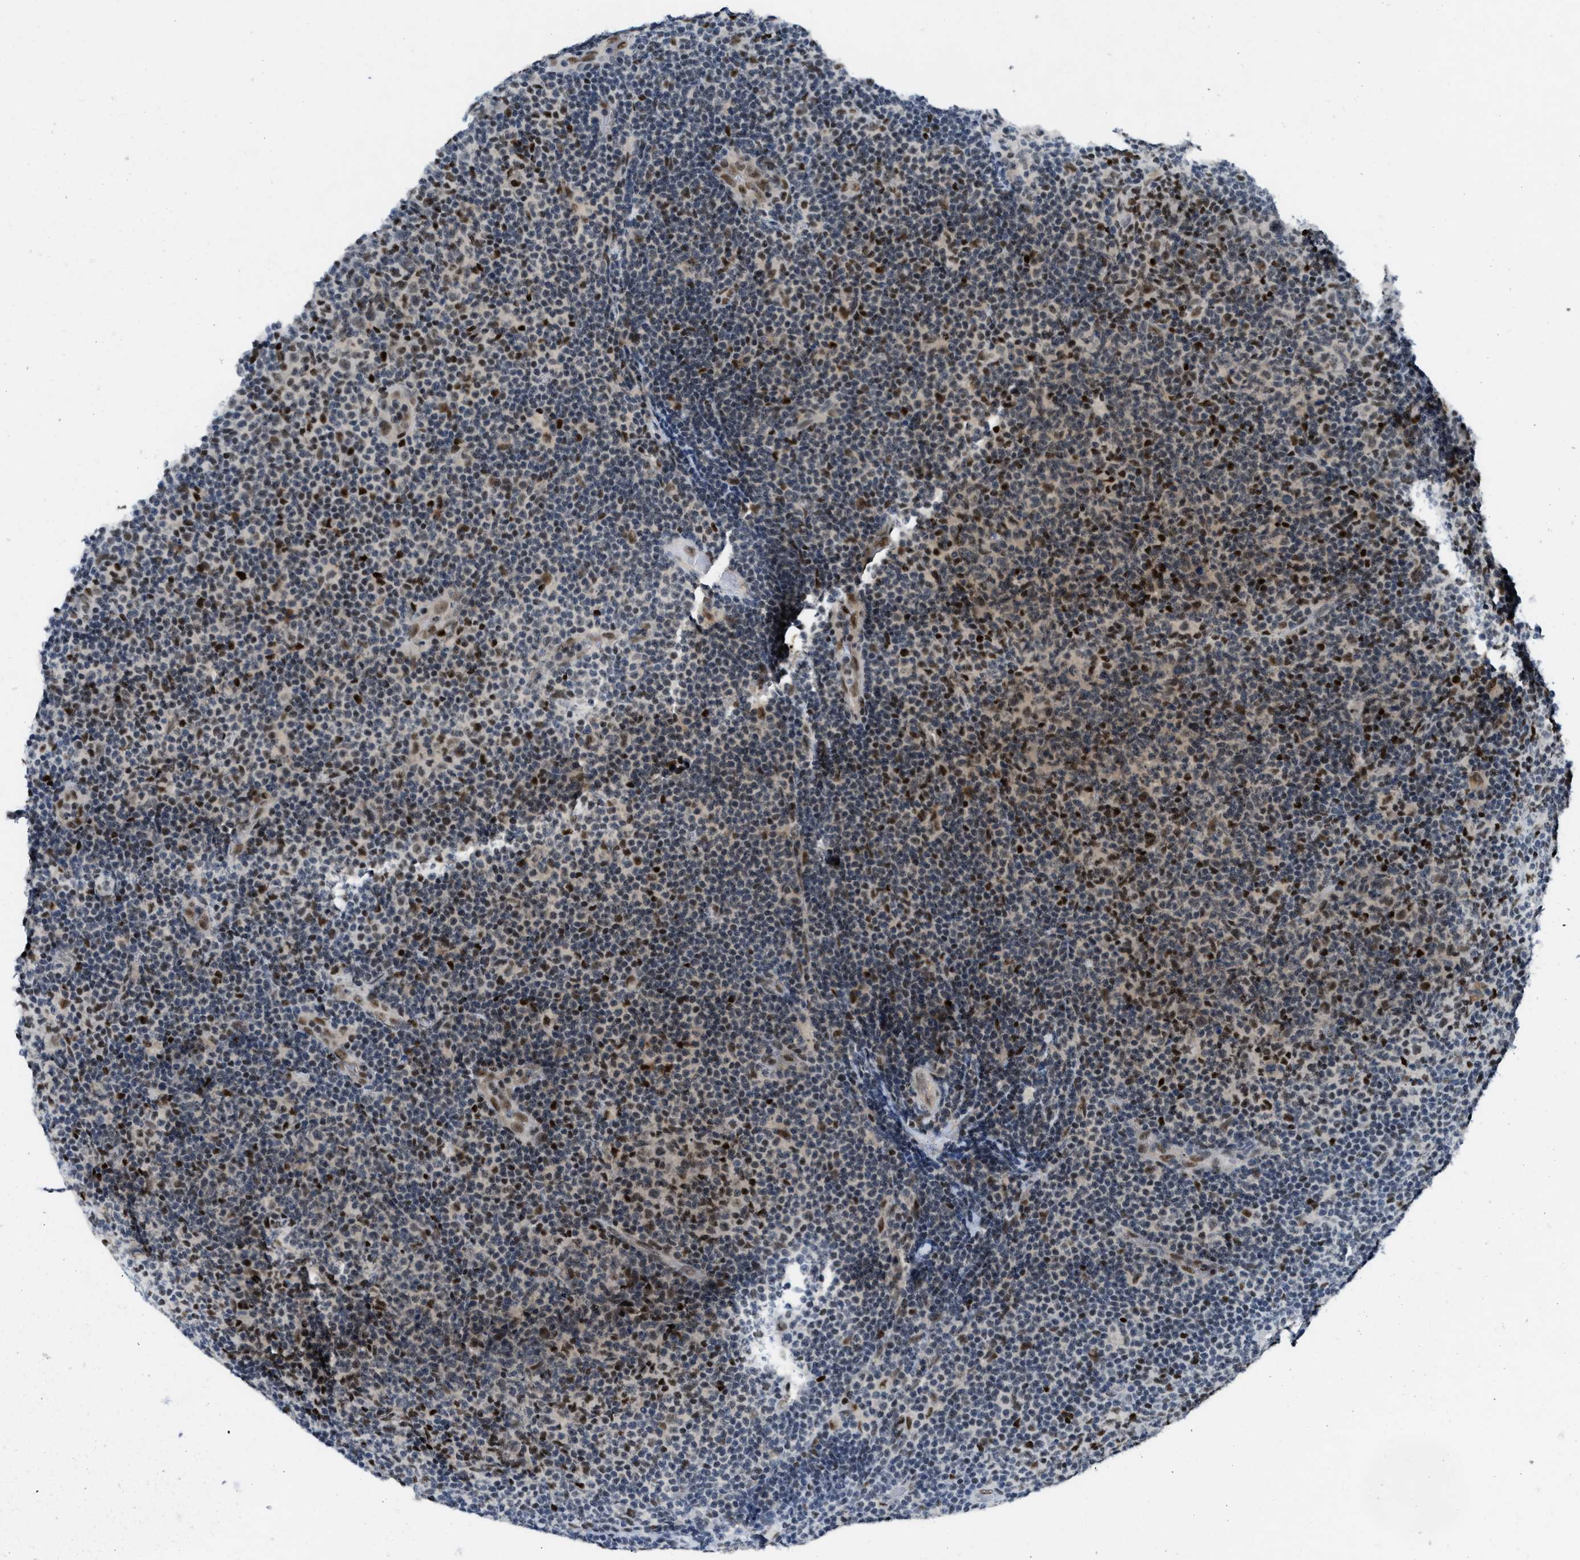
{"staining": {"intensity": "moderate", "quantity": ">75%", "location": "nuclear"}, "tissue": "lymphoma", "cell_type": "Tumor cells", "image_type": "cancer", "snomed": [{"axis": "morphology", "description": "Malignant lymphoma, non-Hodgkin's type, Low grade"}, {"axis": "topography", "description": "Lymph node"}], "caption": "Lymphoma stained with IHC reveals moderate nuclear staining in approximately >75% of tumor cells. (IHC, brightfield microscopy, high magnification).", "gene": "NCOA1", "patient": {"sex": "male", "age": 83}}